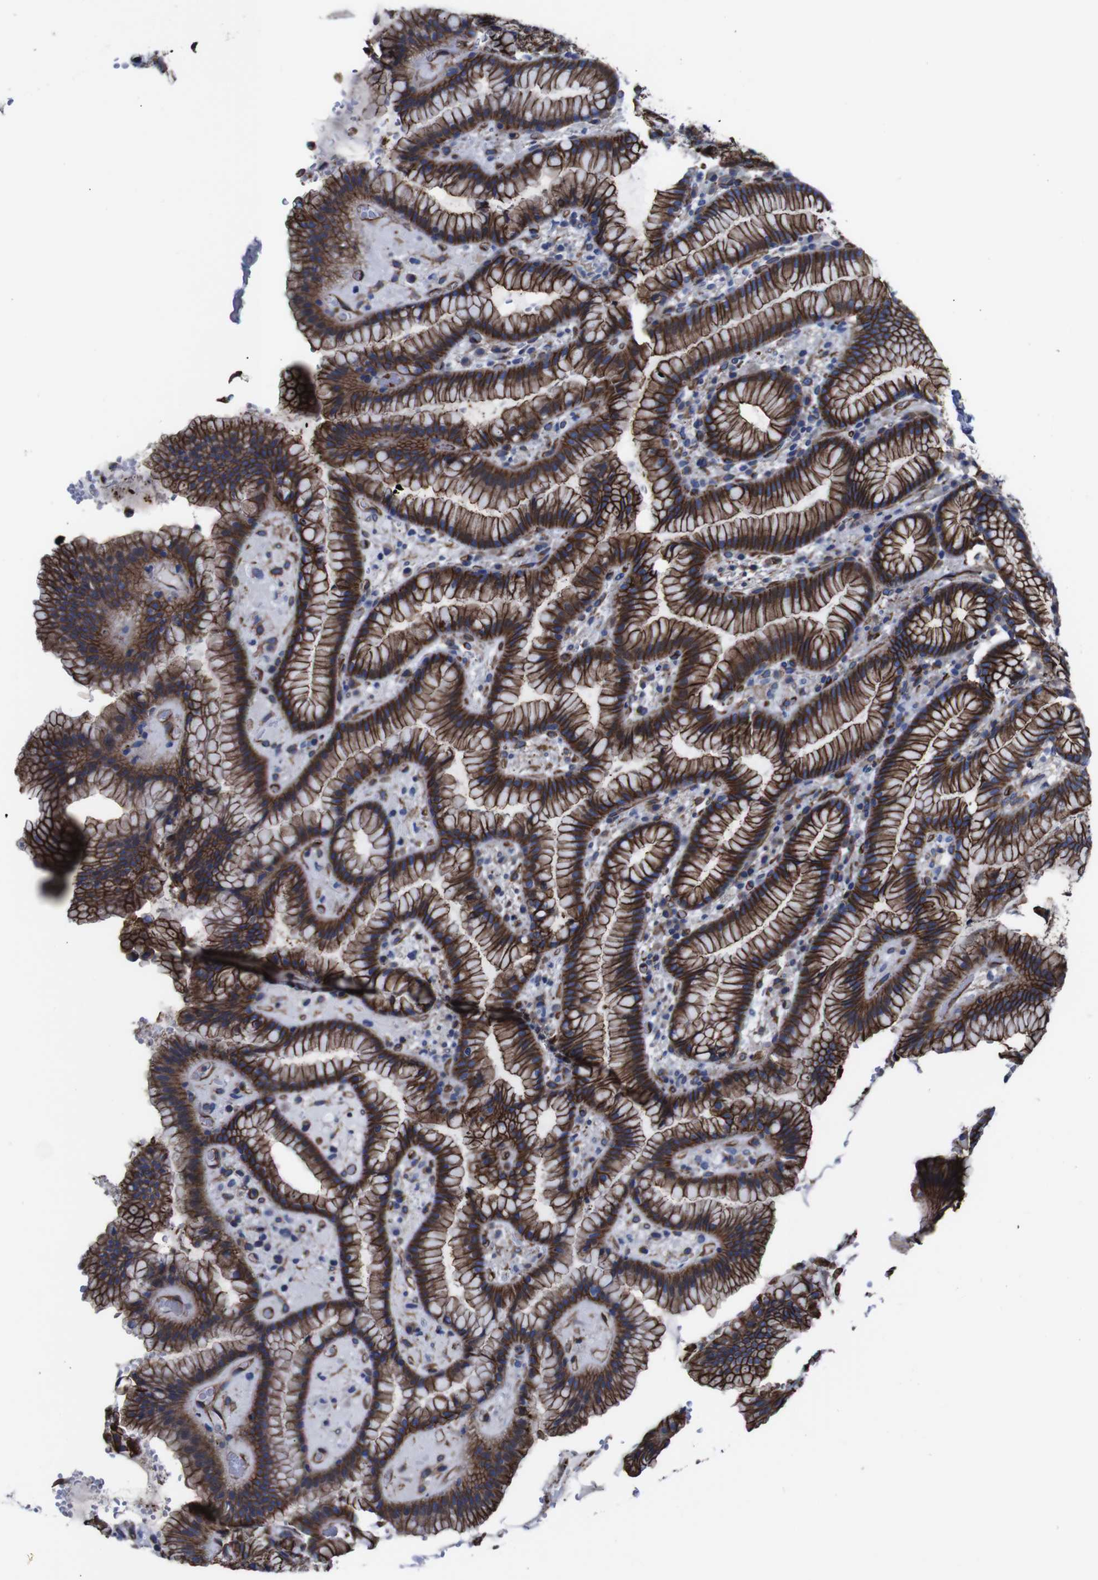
{"staining": {"intensity": "strong", "quantity": ">75%", "location": "cytoplasmic/membranous,nuclear"}, "tissue": "stomach", "cell_type": "Glandular cells", "image_type": "normal", "snomed": [{"axis": "morphology", "description": "Normal tissue, NOS"}, {"axis": "topography", "description": "Stomach, lower"}], "caption": "Strong cytoplasmic/membranous,nuclear positivity is present in approximately >75% of glandular cells in normal stomach.", "gene": "SPTBN1", "patient": {"sex": "male", "age": 52}}